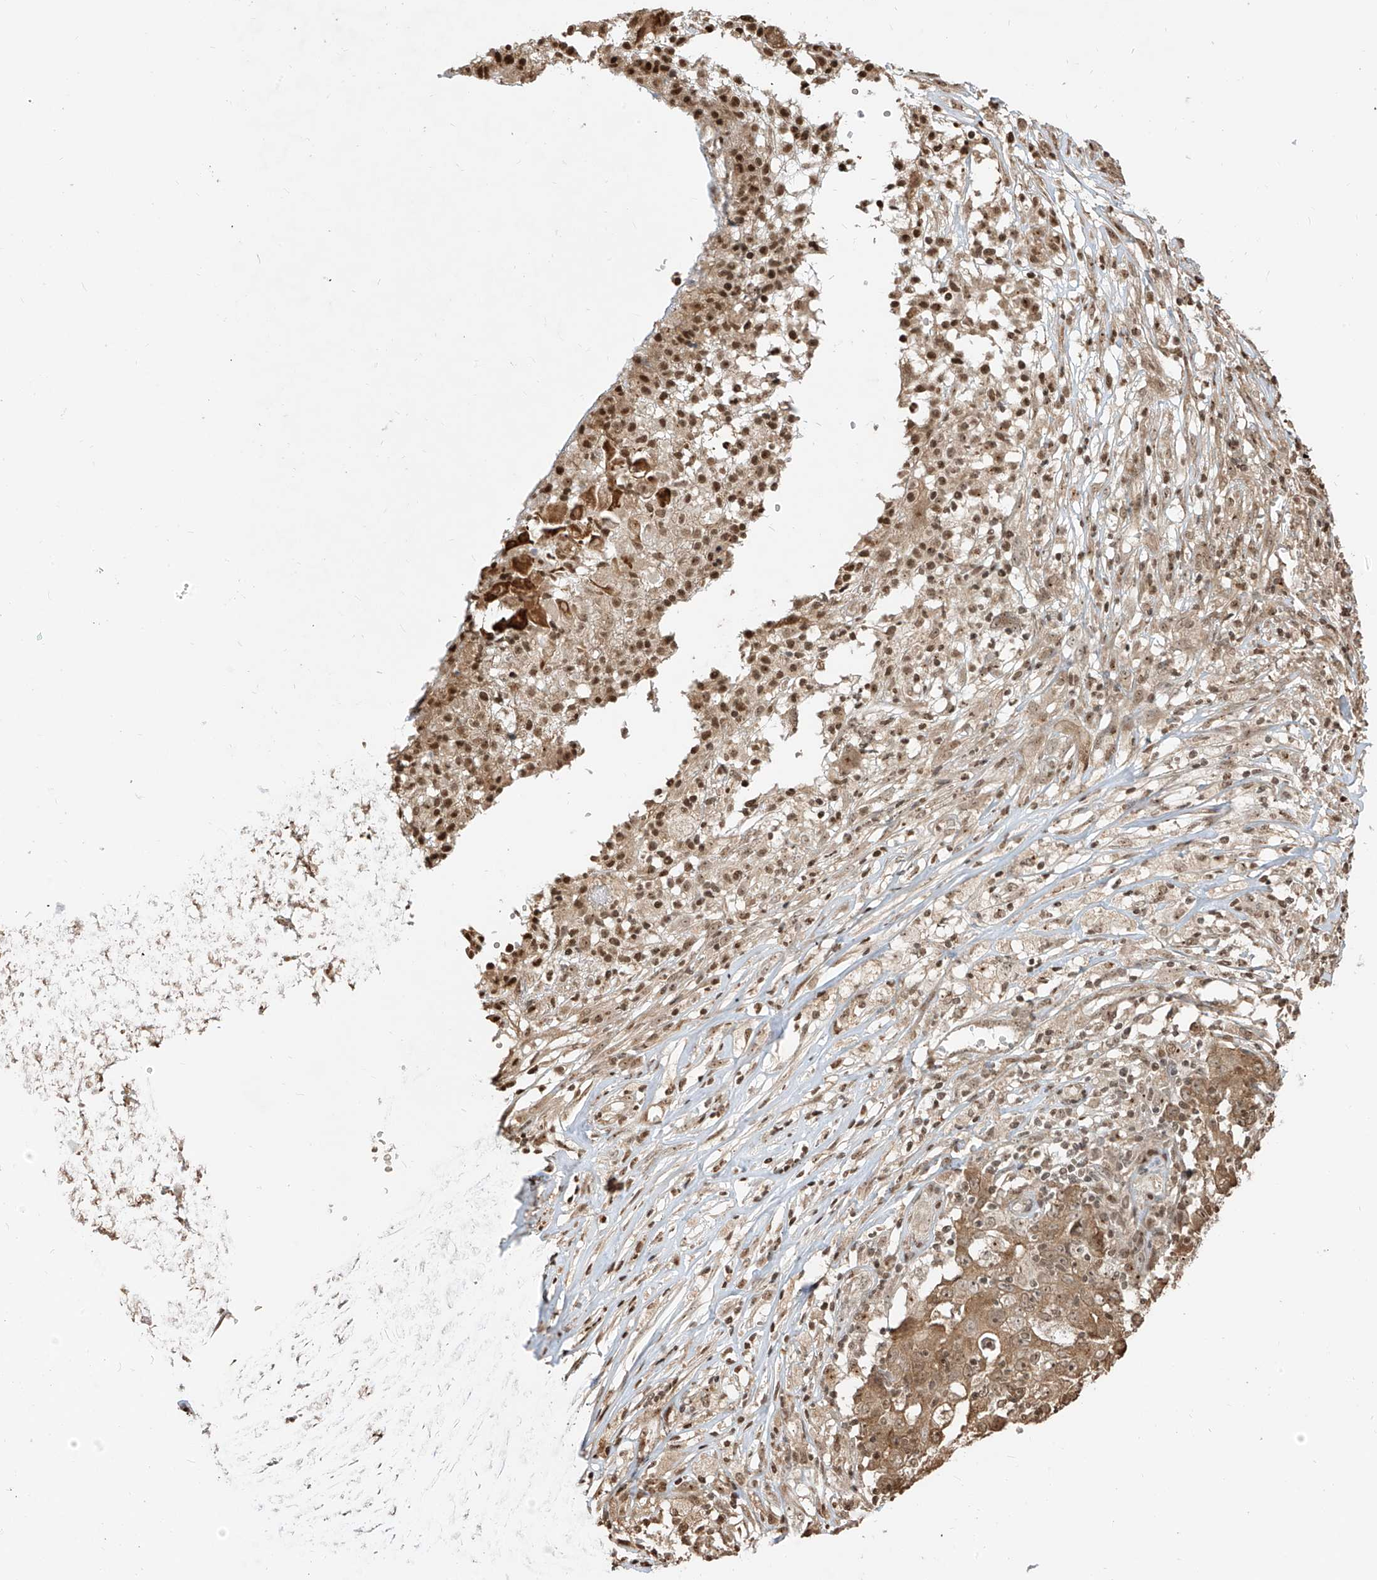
{"staining": {"intensity": "moderate", "quantity": "25%-75%", "location": "cytoplasmic/membranous"}, "tissue": "ovarian cancer", "cell_type": "Tumor cells", "image_type": "cancer", "snomed": [{"axis": "morphology", "description": "Carcinoma, endometroid"}, {"axis": "topography", "description": "Ovary"}], "caption": "Ovarian cancer (endometroid carcinoma) tissue demonstrates moderate cytoplasmic/membranous staining in about 25%-75% of tumor cells", "gene": "VMP1", "patient": {"sex": "female", "age": 42}}